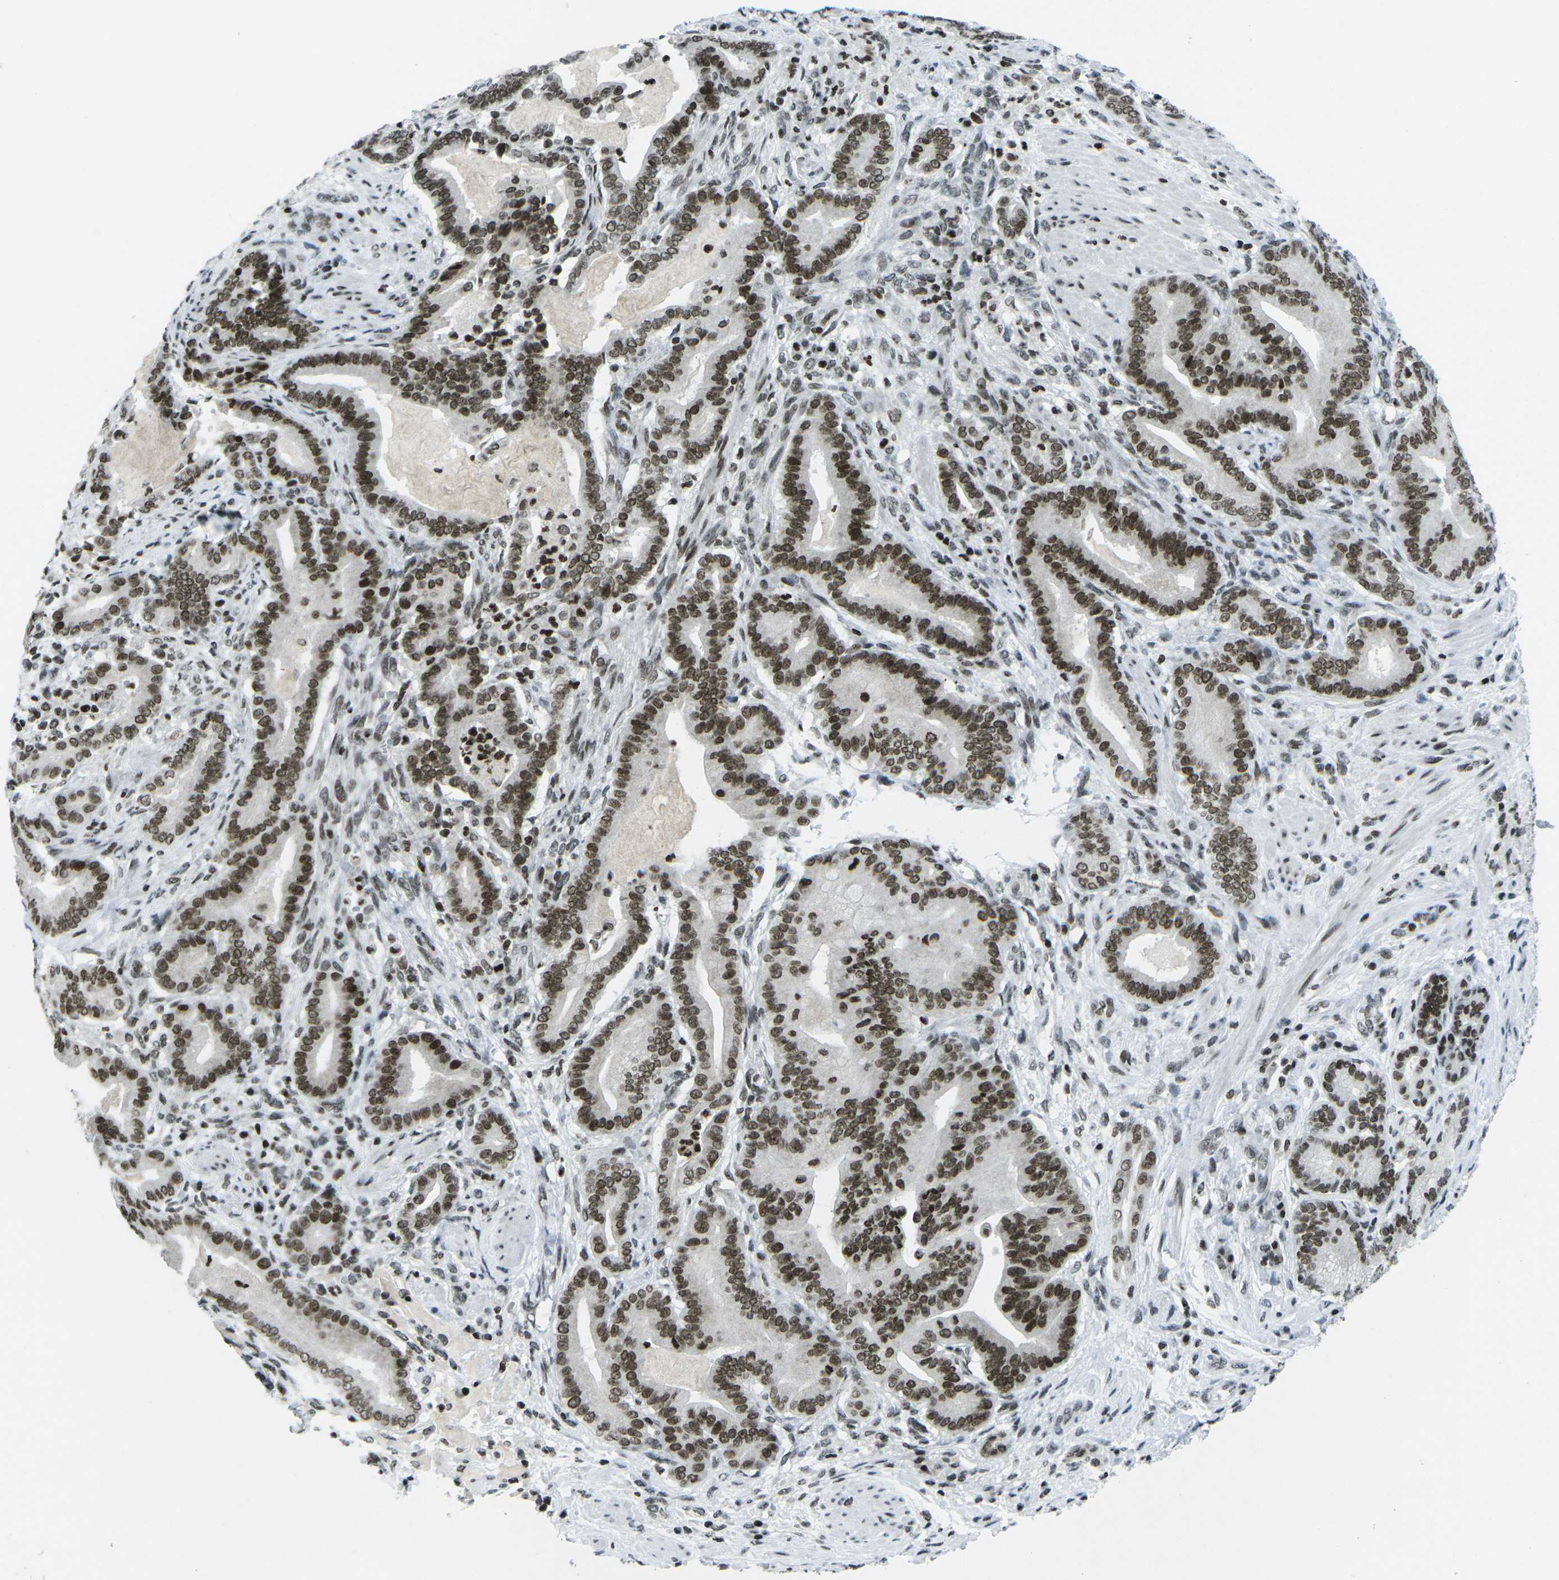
{"staining": {"intensity": "strong", "quantity": ">75%", "location": "nuclear"}, "tissue": "pancreatic cancer", "cell_type": "Tumor cells", "image_type": "cancer", "snomed": [{"axis": "morphology", "description": "Normal tissue, NOS"}, {"axis": "morphology", "description": "Adenocarcinoma, NOS"}, {"axis": "topography", "description": "Pancreas"}], "caption": "Immunohistochemistry (IHC) of human pancreatic cancer (adenocarcinoma) displays high levels of strong nuclear positivity in approximately >75% of tumor cells. (Brightfield microscopy of DAB IHC at high magnification).", "gene": "EME1", "patient": {"sex": "male", "age": 63}}